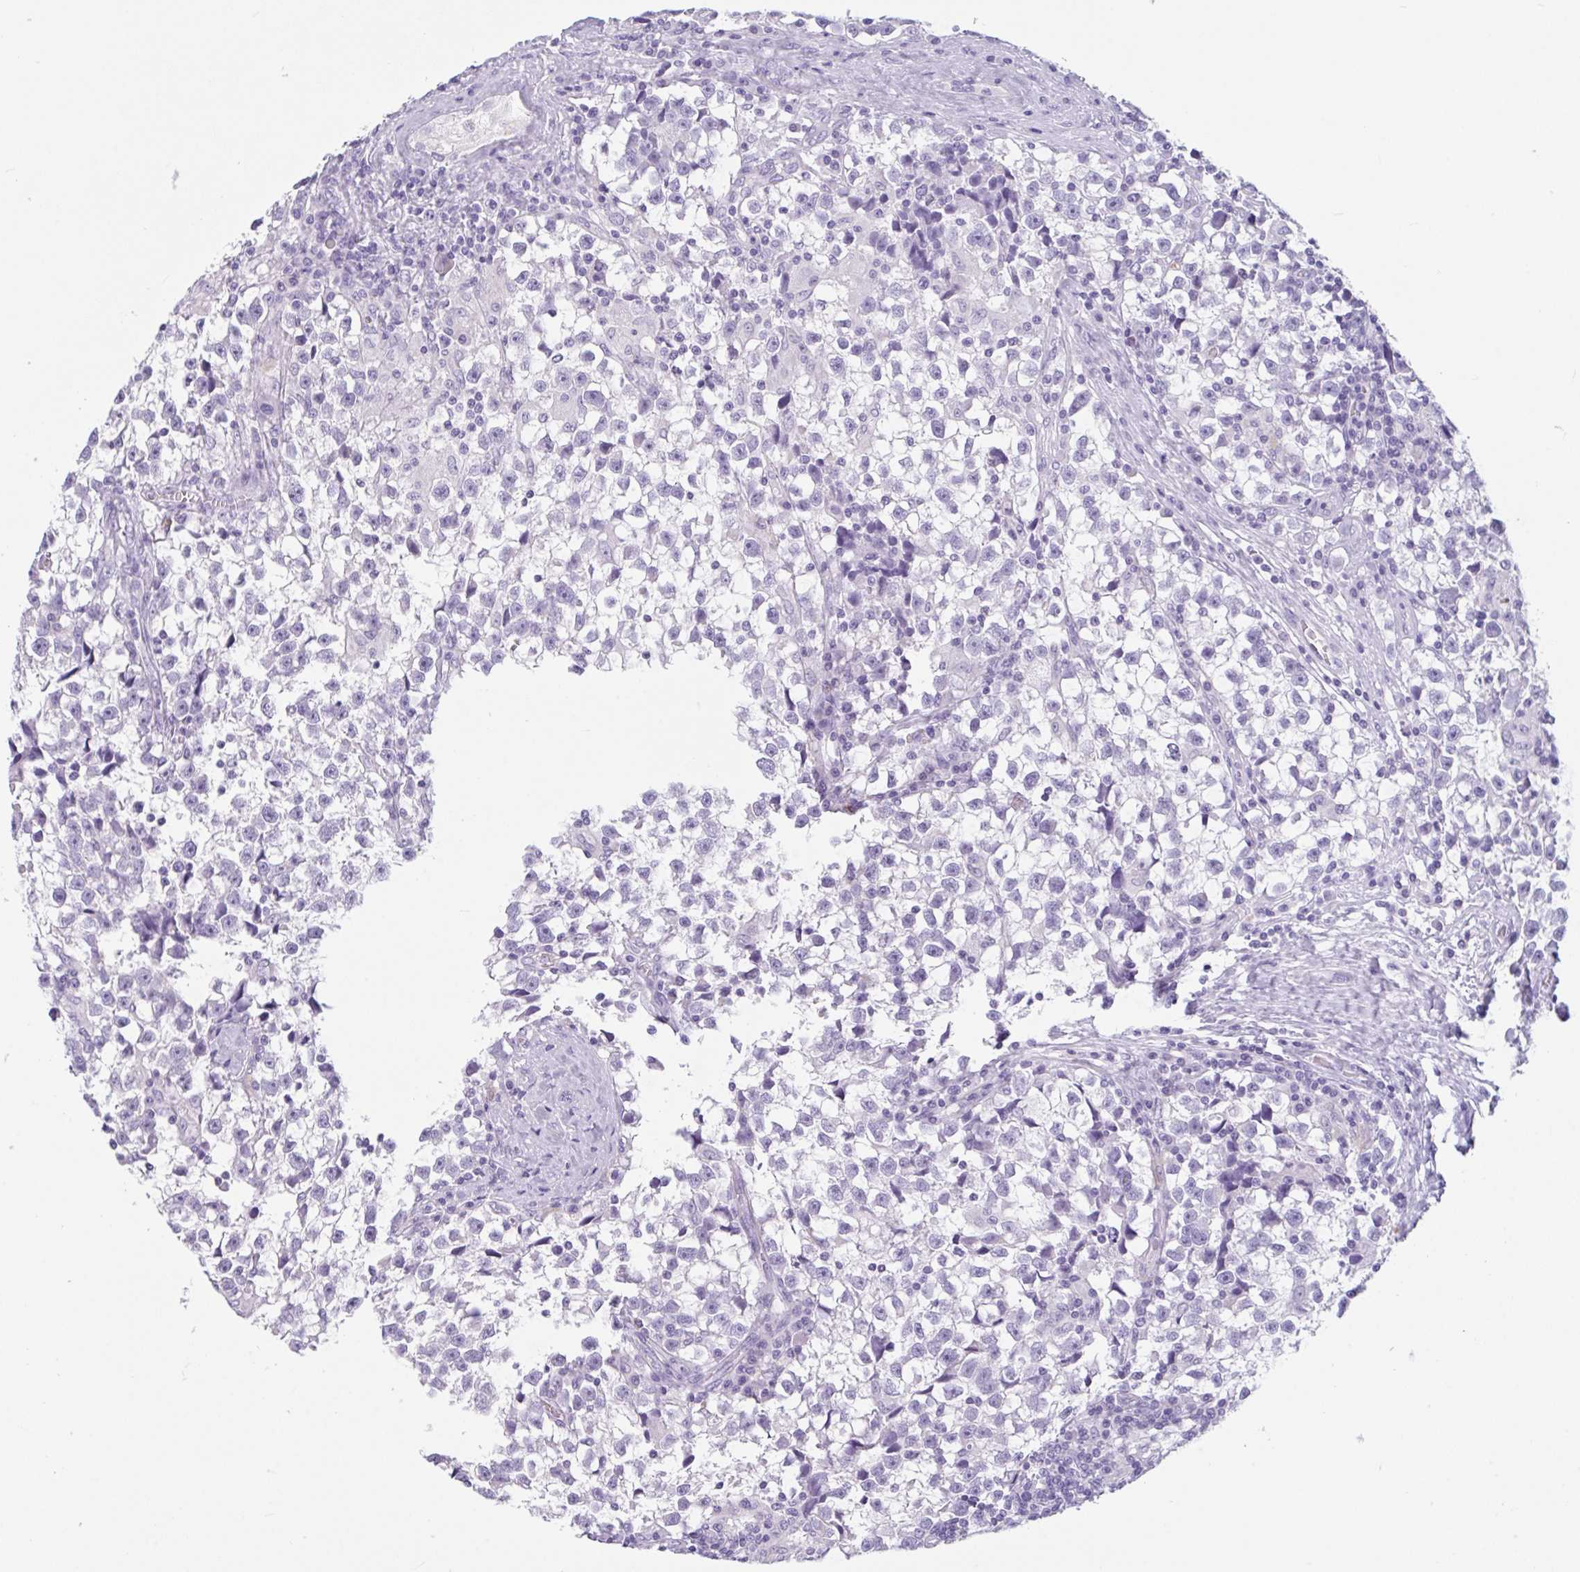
{"staining": {"intensity": "negative", "quantity": "none", "location": "none"}, "tissue": "testis cancer", "cell_type": "Tumor cells", "image_type": "cancer", "snomed": [{"axis": "morphology", "description": "Seminoma, NOS"}, {"axis": "topography", "description": "Testis"}], "caption": "A micrograph of human testis cancer is negative for staining in tumor cells. Brightfield microscopy of IHC stained with DAB (3,3'-diaminobenzidine) (brown) and hematoxylin (blue), captured at high magnification.", "gene": "CTSE", "patient": {"sex": "male", "age": 31}}